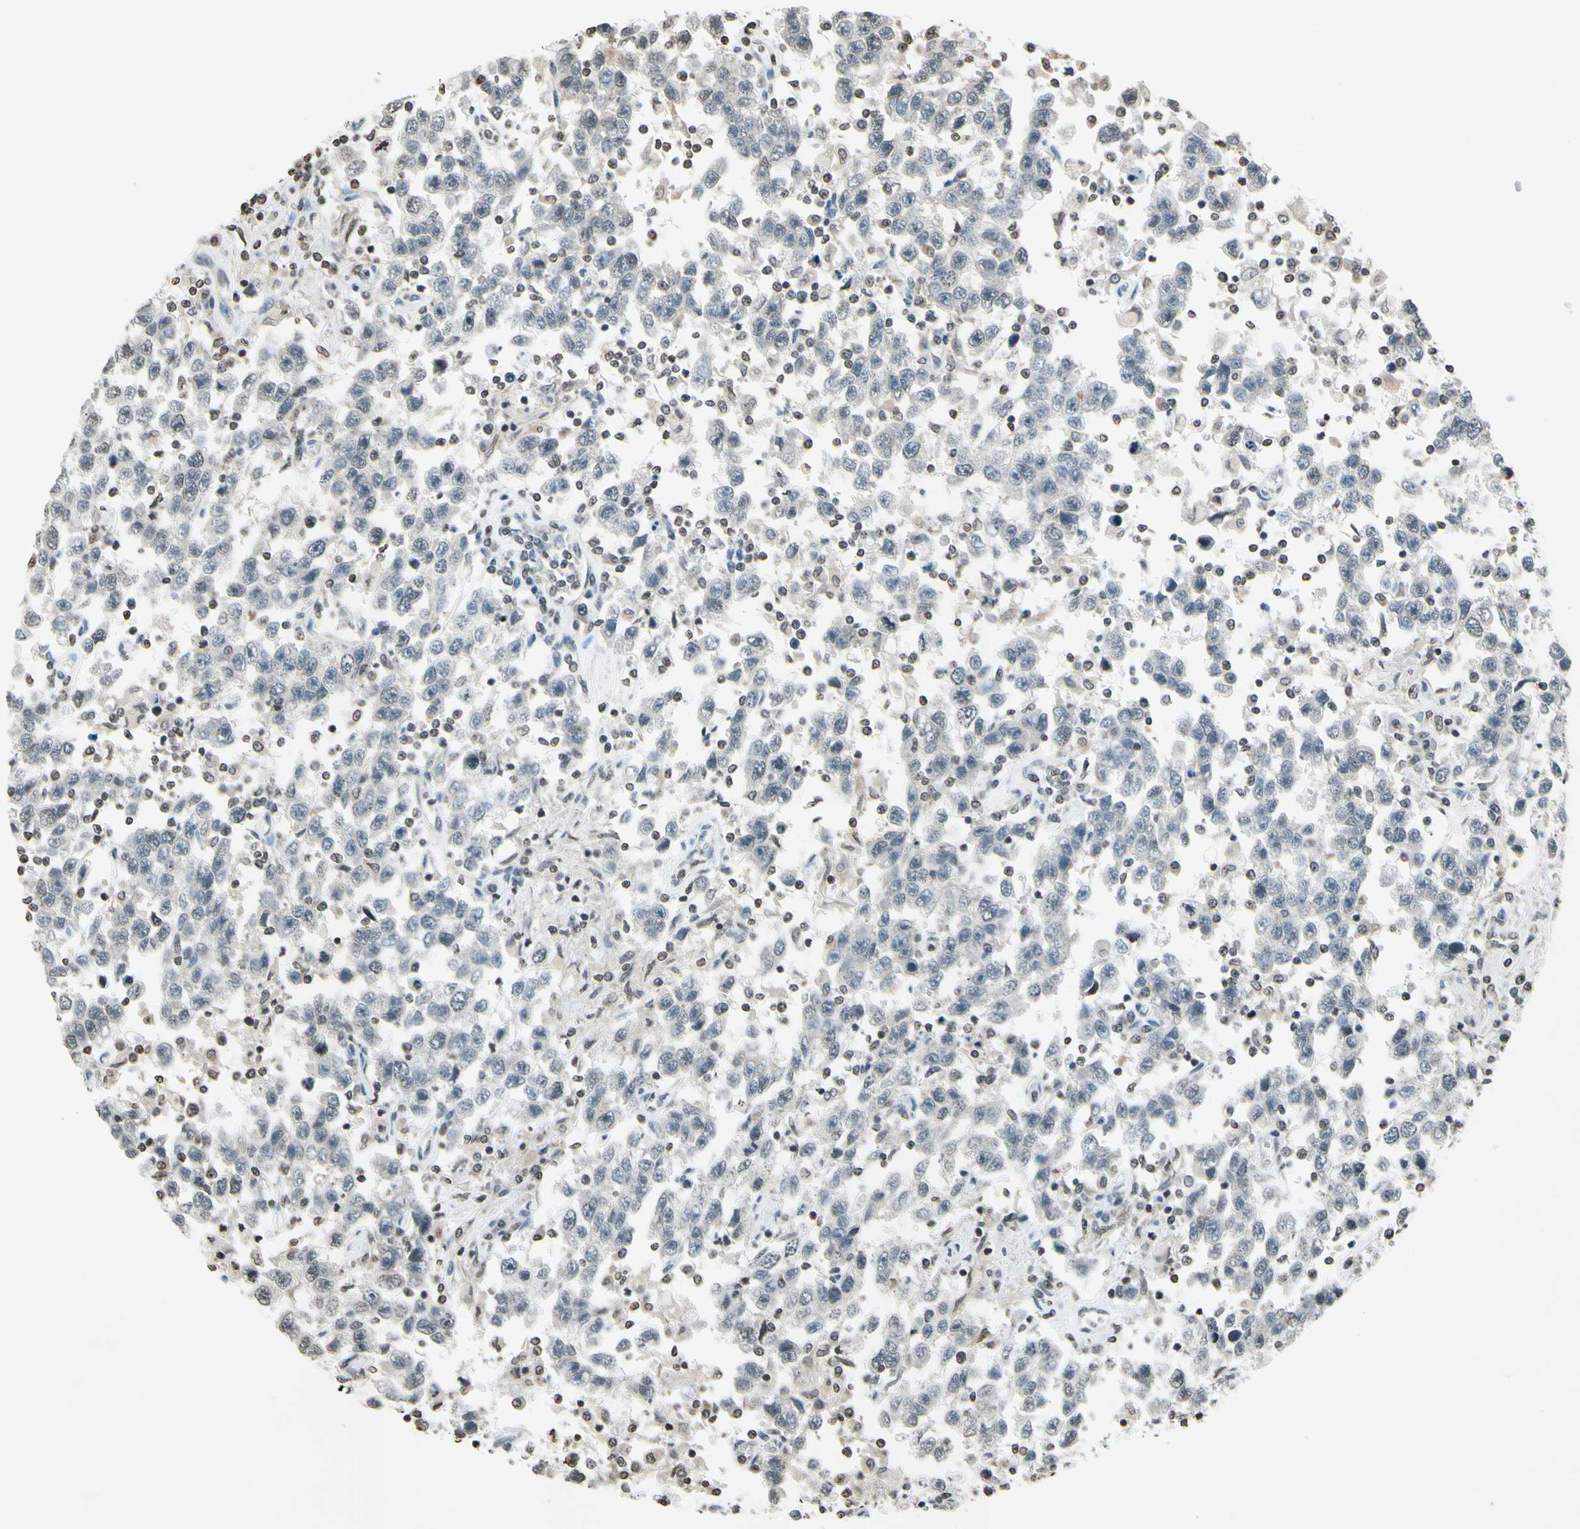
{"staining": {"intensity": "weak", "quantity": "25%-75%", "location": "cytoplasmic/membranous"}, "tissue": "testis cancer", "cell_type": "Tumor cells", "image_type": "cancer", "snomed": [{"axis": "morphology", "description": "Seminoma, NOS"}, {"axis": "topography", "description": "Testis"}], "caption": "Weak cytoplasmic/membranous expression is identified in about 25%-75% of tumor cells in seminoma (testis).", "gene": "CLDN11", "patient": {"sex": "male", "age": 41}}